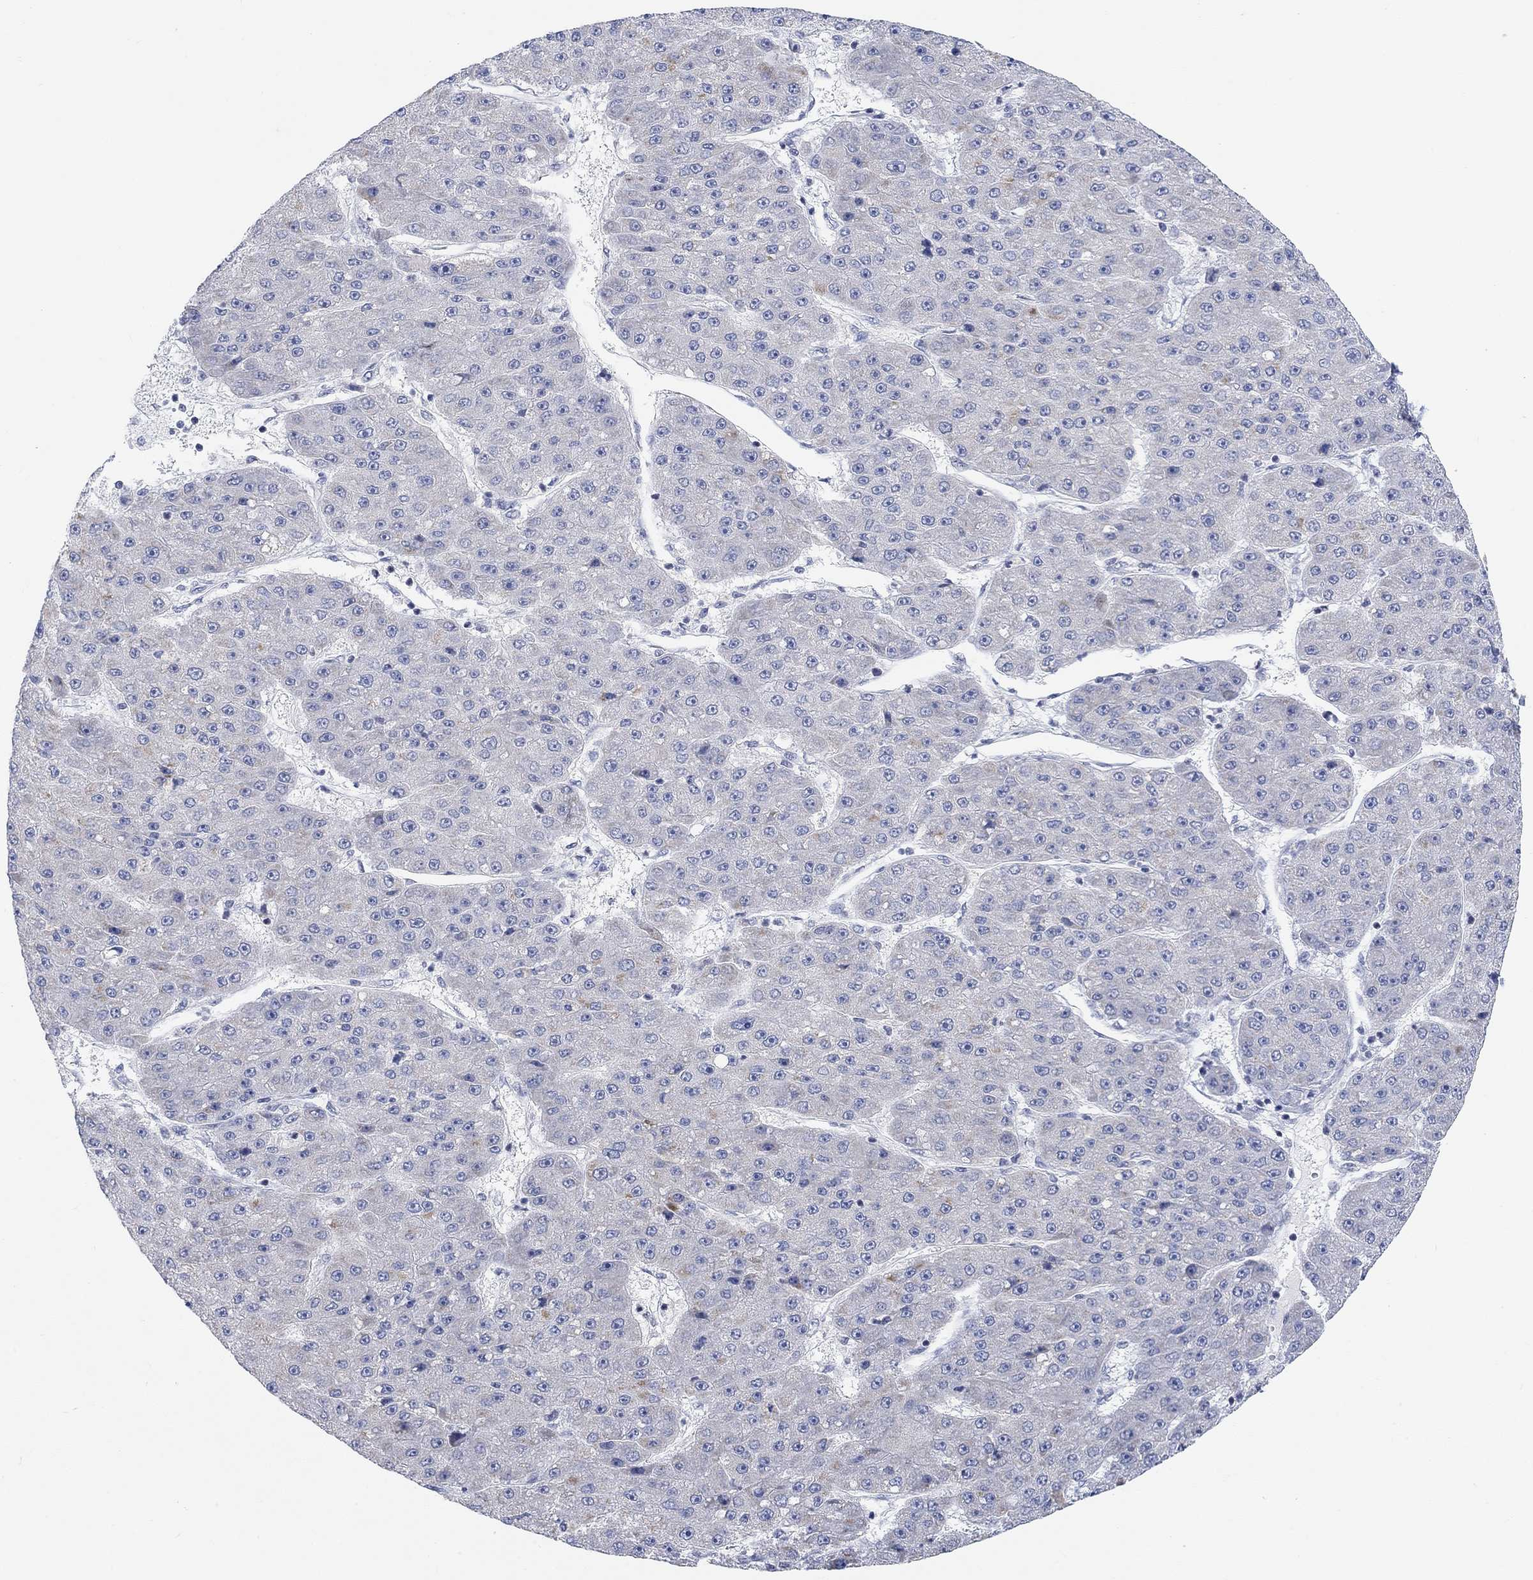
{"staining": {"intensity": "negative", "quantity": "none", "location": "none"}, "tissue": "liver cancer", "cell_type": "Tumor cells", "image_type": "cancer", "snomed": [{"axis": "morphology", "description": "Carcinoma, Hepatocellular, NOS"}, {"axis": "topography", "description": "Liver"}], "caption": "This is a micrograph of immunohistochemistry staining of hepatocellular carcinoma (liver), which shows no staining in tumor cells.", "gene": "ATP6V1E2", "patient": {"sex": "male", "age": 67}}